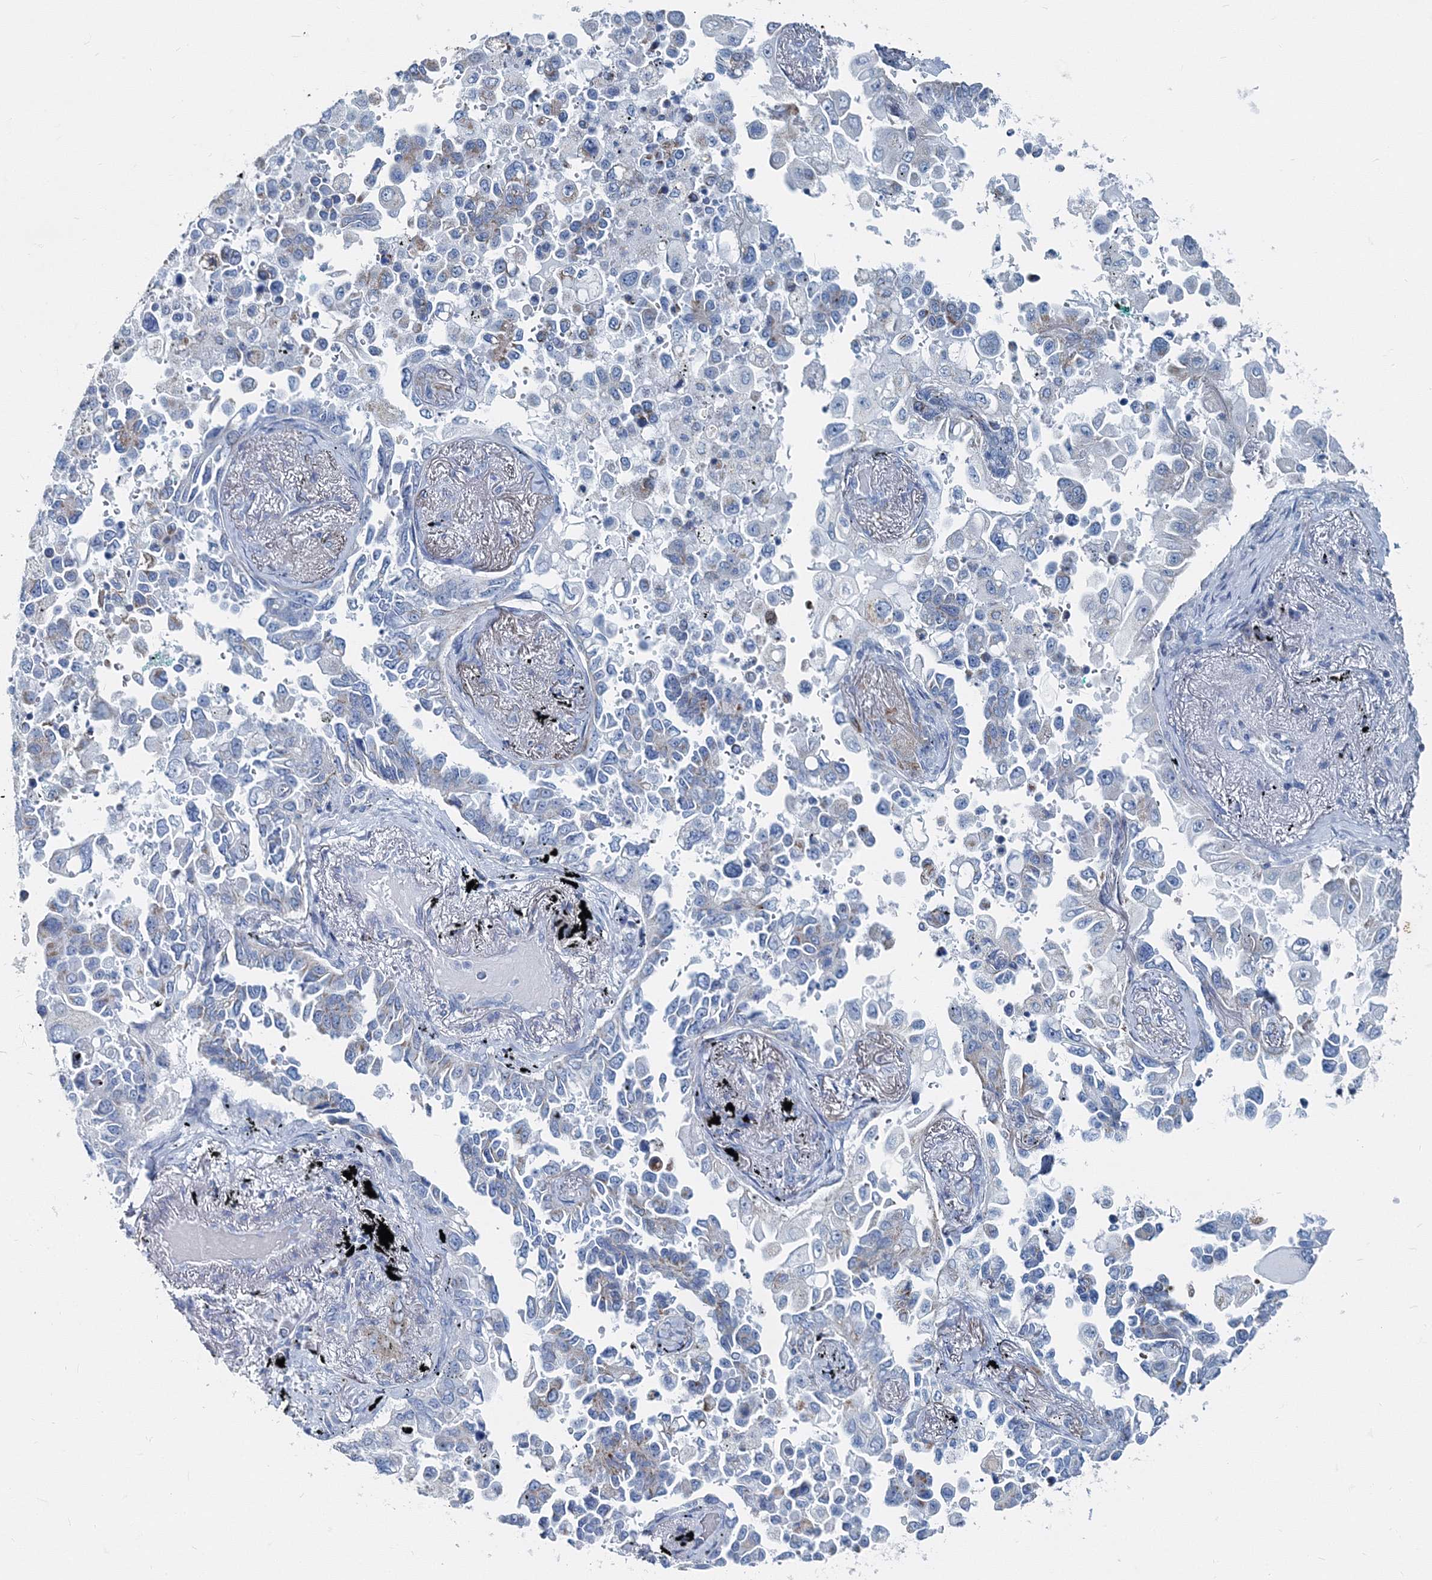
{"staining": {"intensity": "negative", "quantity": "none", "location": "none"}, "tissue": "lung cancer", "cell_type": "Tumor cells", "image_type": "cancer", "snomed": [{"axis": "morphology", "description": "Adenocarcinoma, NOS"}, {"axis": "topography", "description": "Lung"}], "caption": "High power microscopy histopathology image of an IHC micrograph of adenocarcinoma (lung), revealing no significant expression in tumor cells.", "gene": "GABARAPL2", "patient": {"sex": "female", "age": 67}}